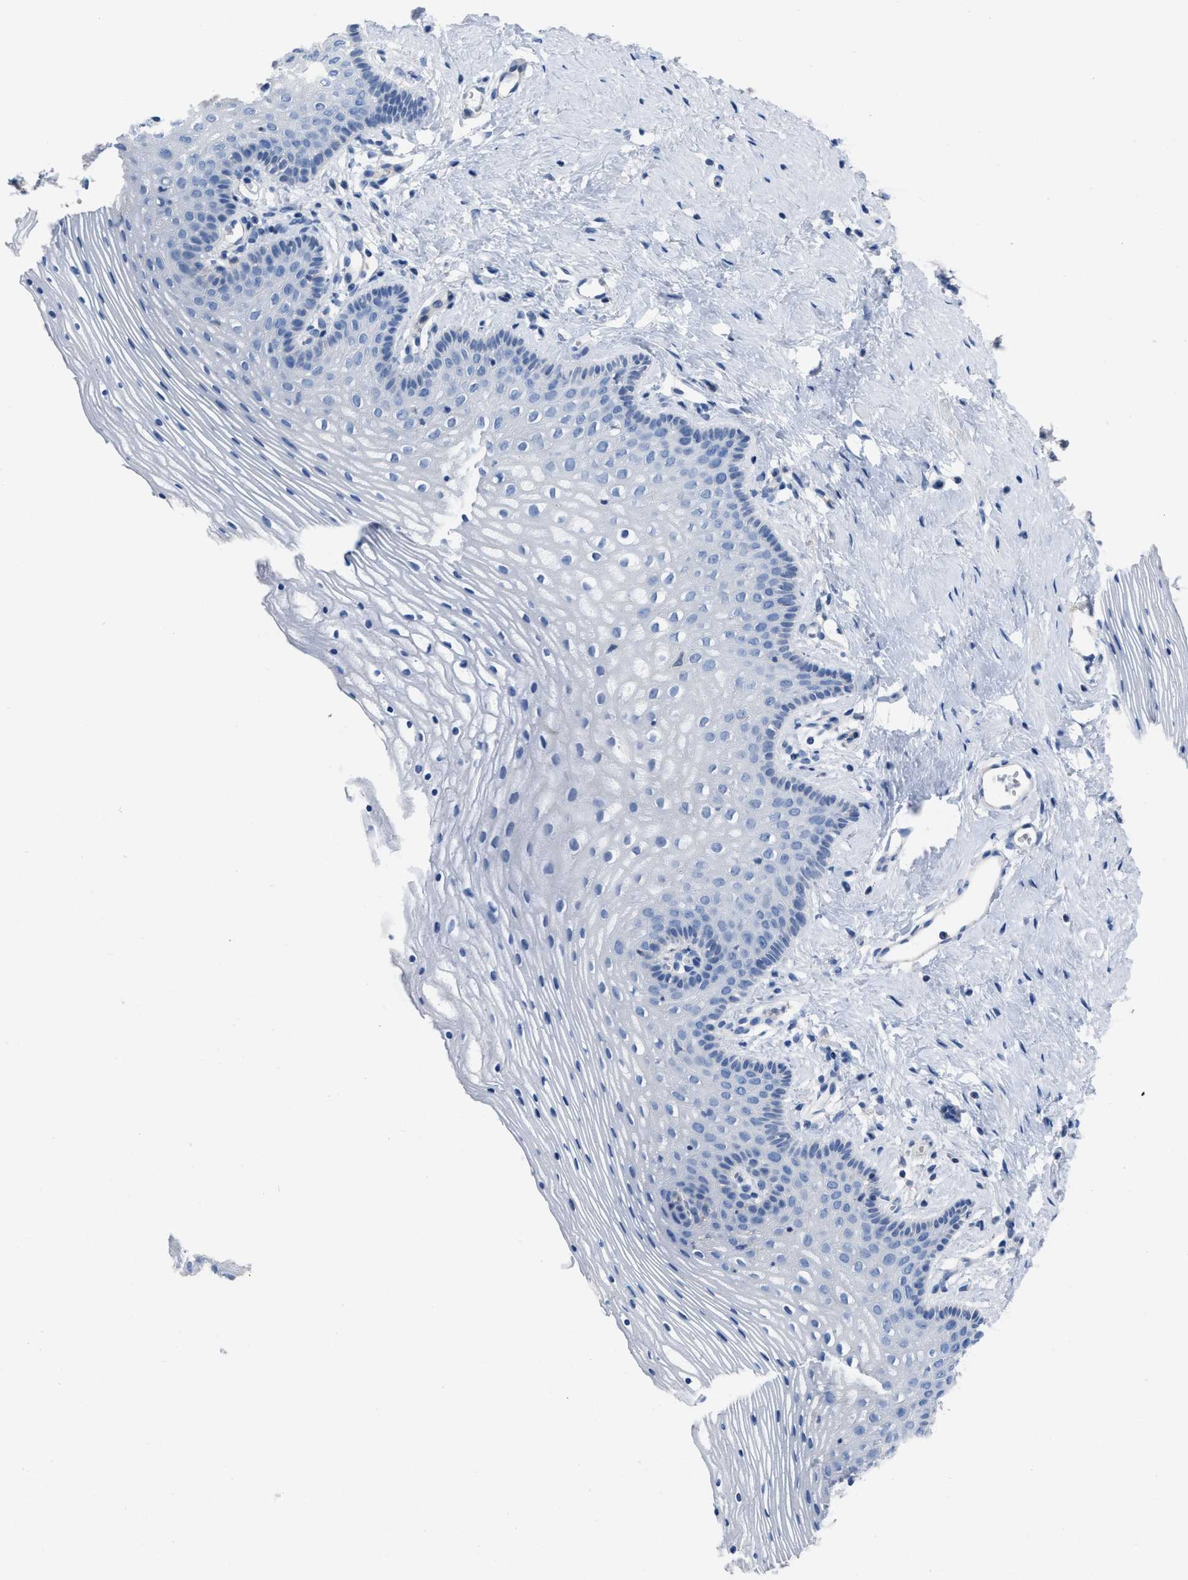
{"staining": {"intensity": "negative", "quantity": "none", "location": "none"}, "tissue": "vagina", "cell_type": "Squamous epithelial cells", "image_type": "normal", "snomed": [{"axis": "morphology", "description": "Normal tissue, NOS"}, {"axis": "topography", "description": "Vagina"}], "caption": "A high-resolution micrograph shows immunohistochemistry (IHC) staining of normal vagina, which shows no significant expression in squamous epithelial cells.", "gene": "PRMT2", "patient": {"sex": "female", "age": 32}}